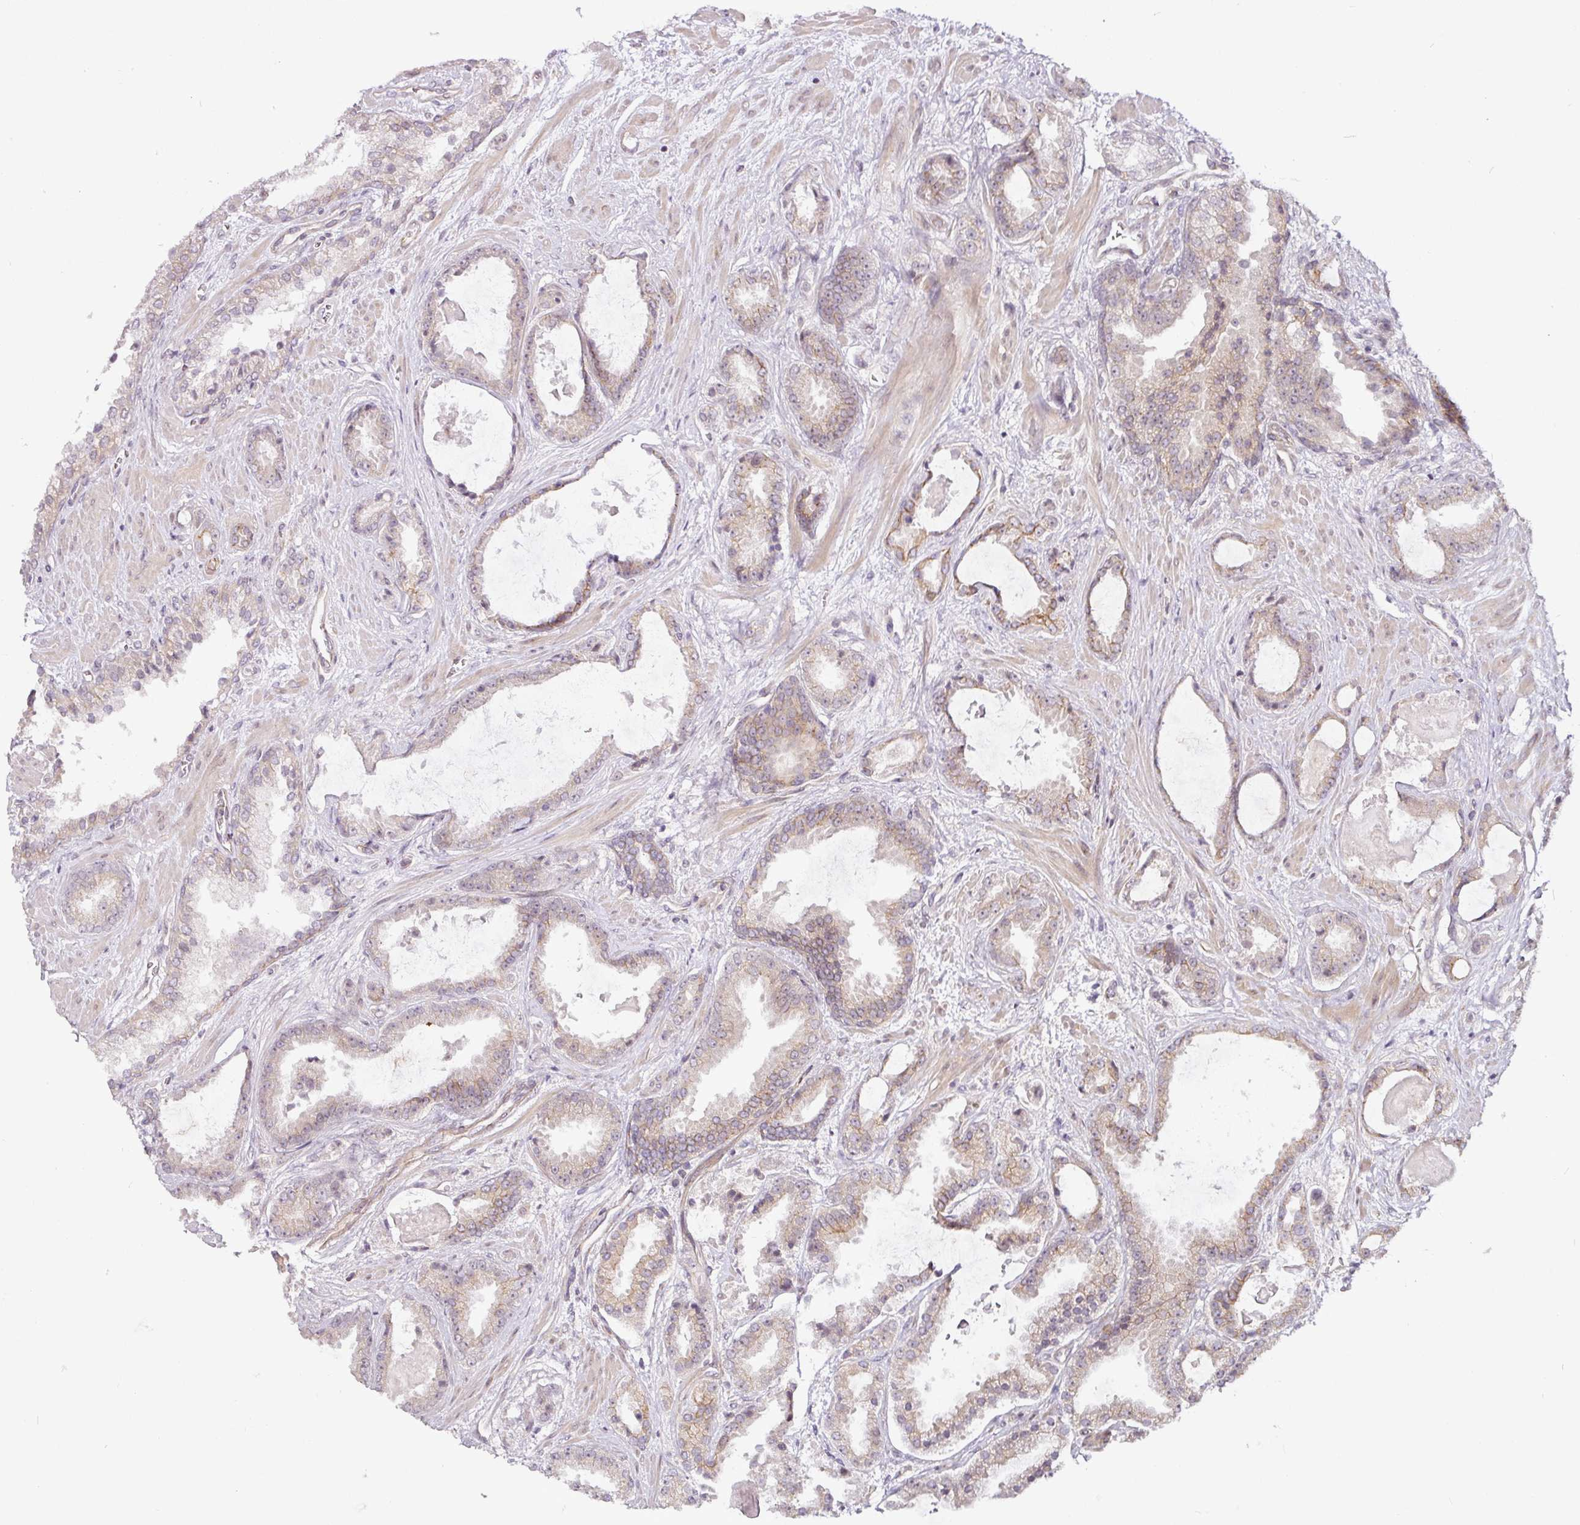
{"staining": {"intensity": "weak", "quantity": "25%-75%", "location": "cytoplasmic/membranous"}, "tissue": "prostate cancer", "cell_type": "Tumor cells", "image_type": "cancer", "snomed": [{"axis": "morphology", "description": "Adenocarcinoma, Low grade"}, {"axis": "topography", "description": "Prostate"}], "caption": "Immunohistochemical staining of human prostate low-grade adenocarcinoma displays weak cytoplasmic/membranous protein expression in approximately 25%-75% of tumor cells.", "gene": "DCAF13", "patient": {"sex": "male", "age": 62}}